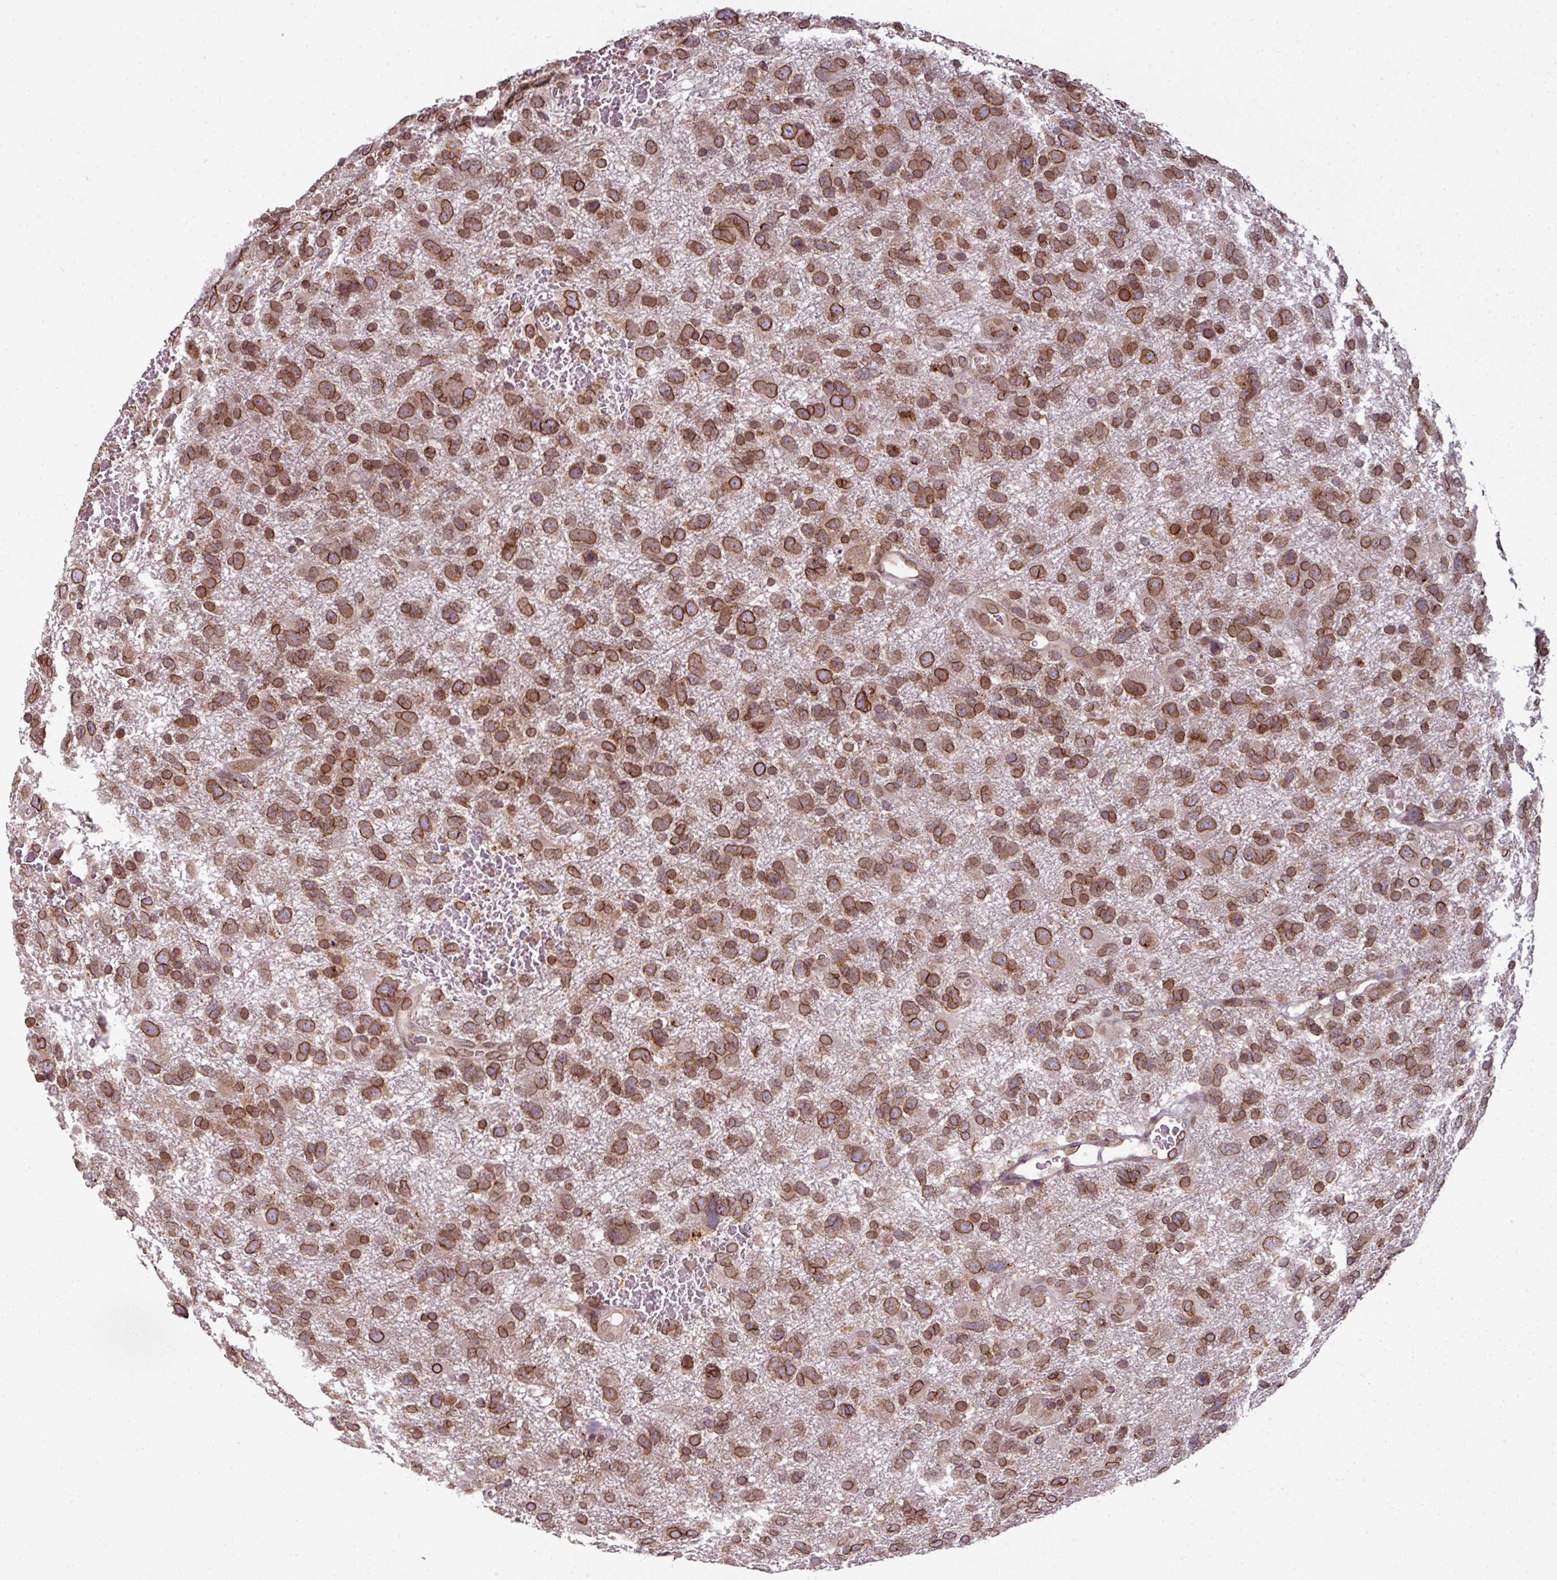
{"staining": {"intensity": "strong", "quantity": ">75%", "location": "cytoplasmic/membranous,nuclear"}, "tissue": "glioma", "cell_type": "Tumor cells", "image_type": "cancer", "snomed": [{"axis": "morphology", "description": "Glioma, malignant, High grade"}, {"axis": "topography", "description": "Brain"}], "caption": "Tumor cells reveal strong cytoplasmic/membranous and nuclear staining in approximately >75% of cells in glioma. (IHC, brightfield microscopy, high magnification).", "gene": "RANGAP1", "patient": {"sex": "male", "age": 61}}